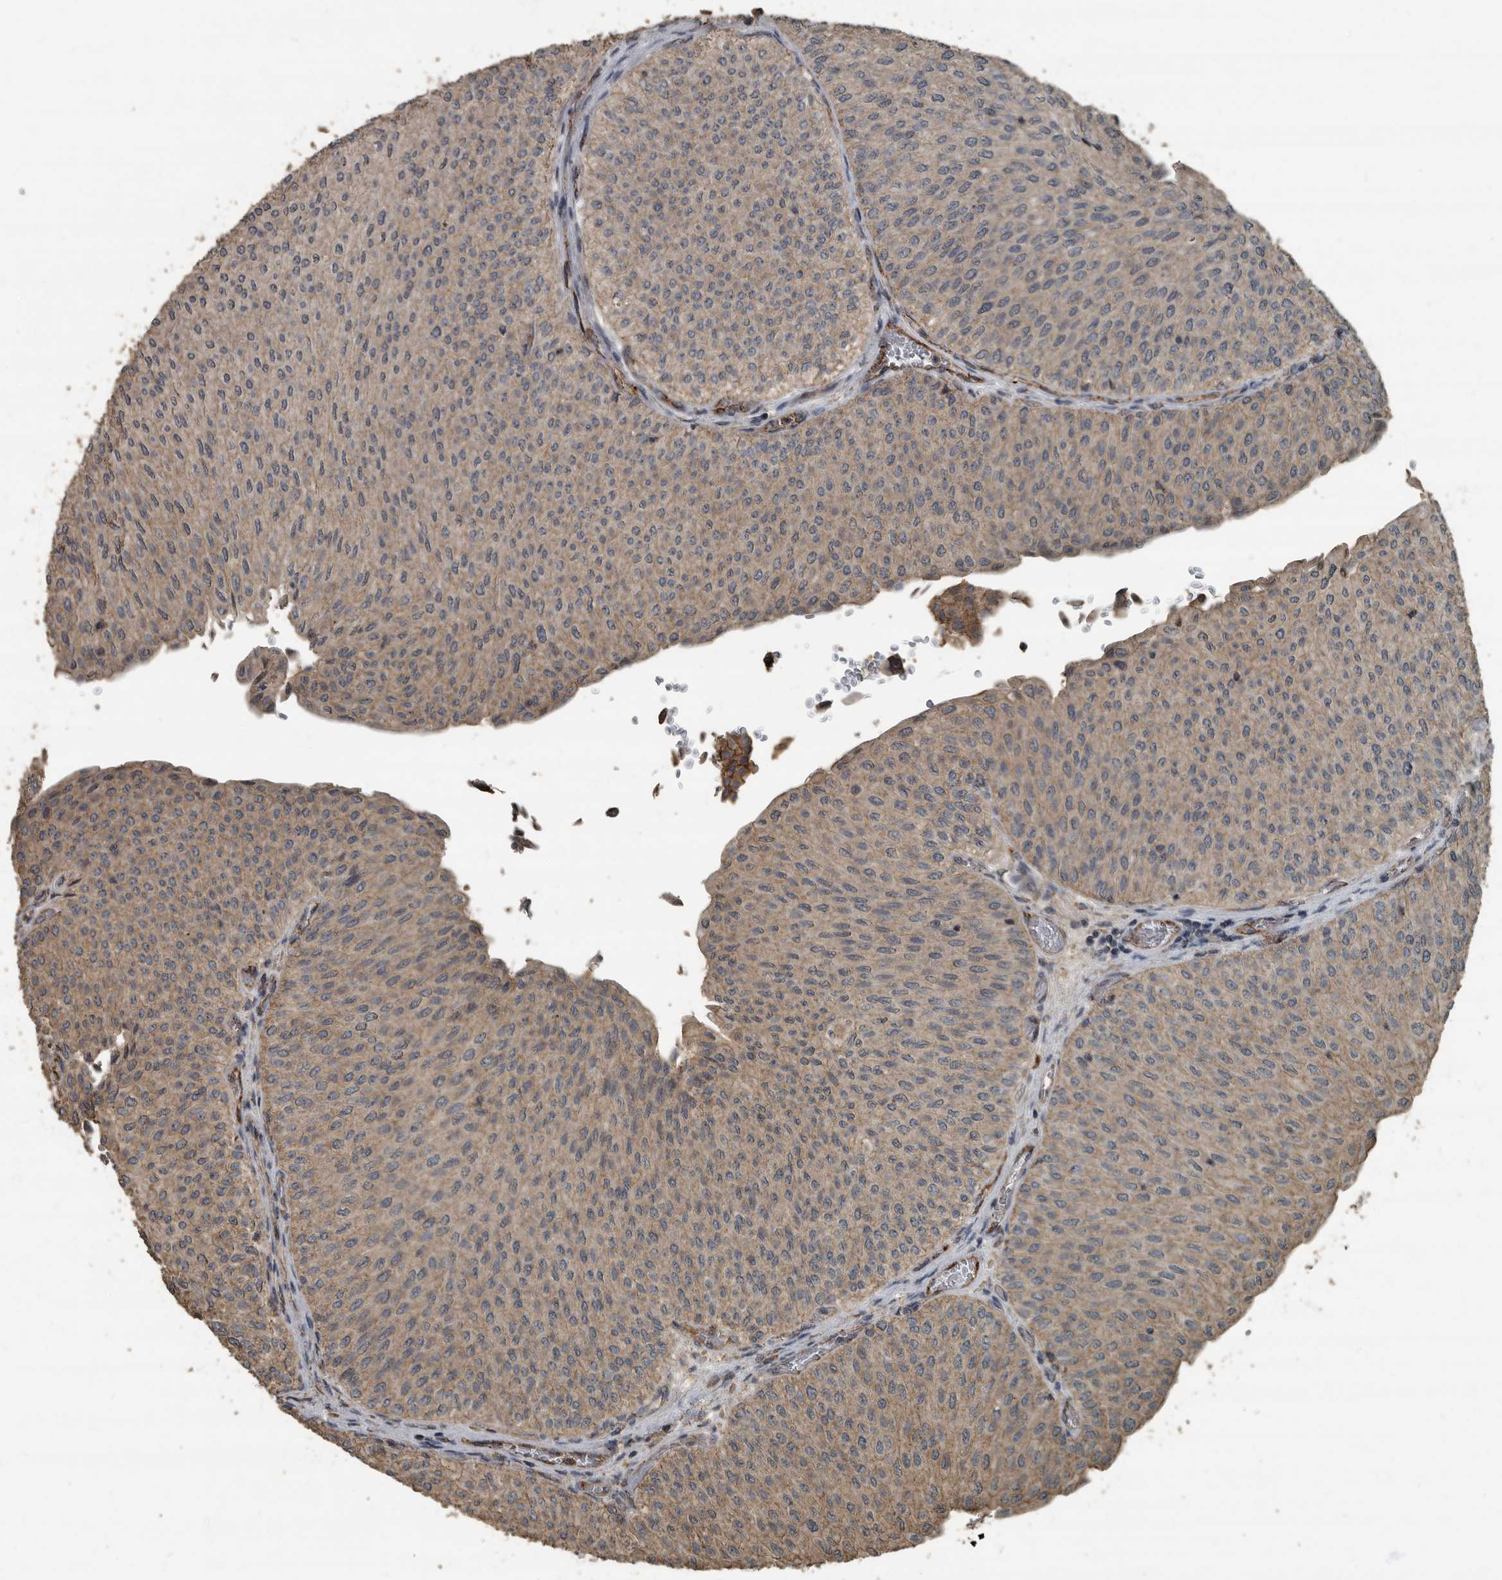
{"staining": {"intensity": "weak", "quantity": "25%-75%", "location": "cytoplasmic/membranous"}, "tissue": "urothelial cancer", "cell_type": "Tumor cells", "image_type": "cancer", "snomed": [{"axis": "morphology", "description": "Urothelial carcinoma, Low grade"}, {"axis": "topography", "description": "Urinary bladder"}], "caption": "Immunohistochemical staining of human urothelial cancer shows weak cytoplasmic/membranous protein expression in approximately 25%-75% of tumor cells. The staining was performed using DAB (3,3'-diaminobenzidine) to visualize the protein expression in brown, while the nuclei were stained in blue with hematoxylin (Magnification: 20x).", "gene": "IL15RA", "patient": {"sex": "male", "age": 78}}